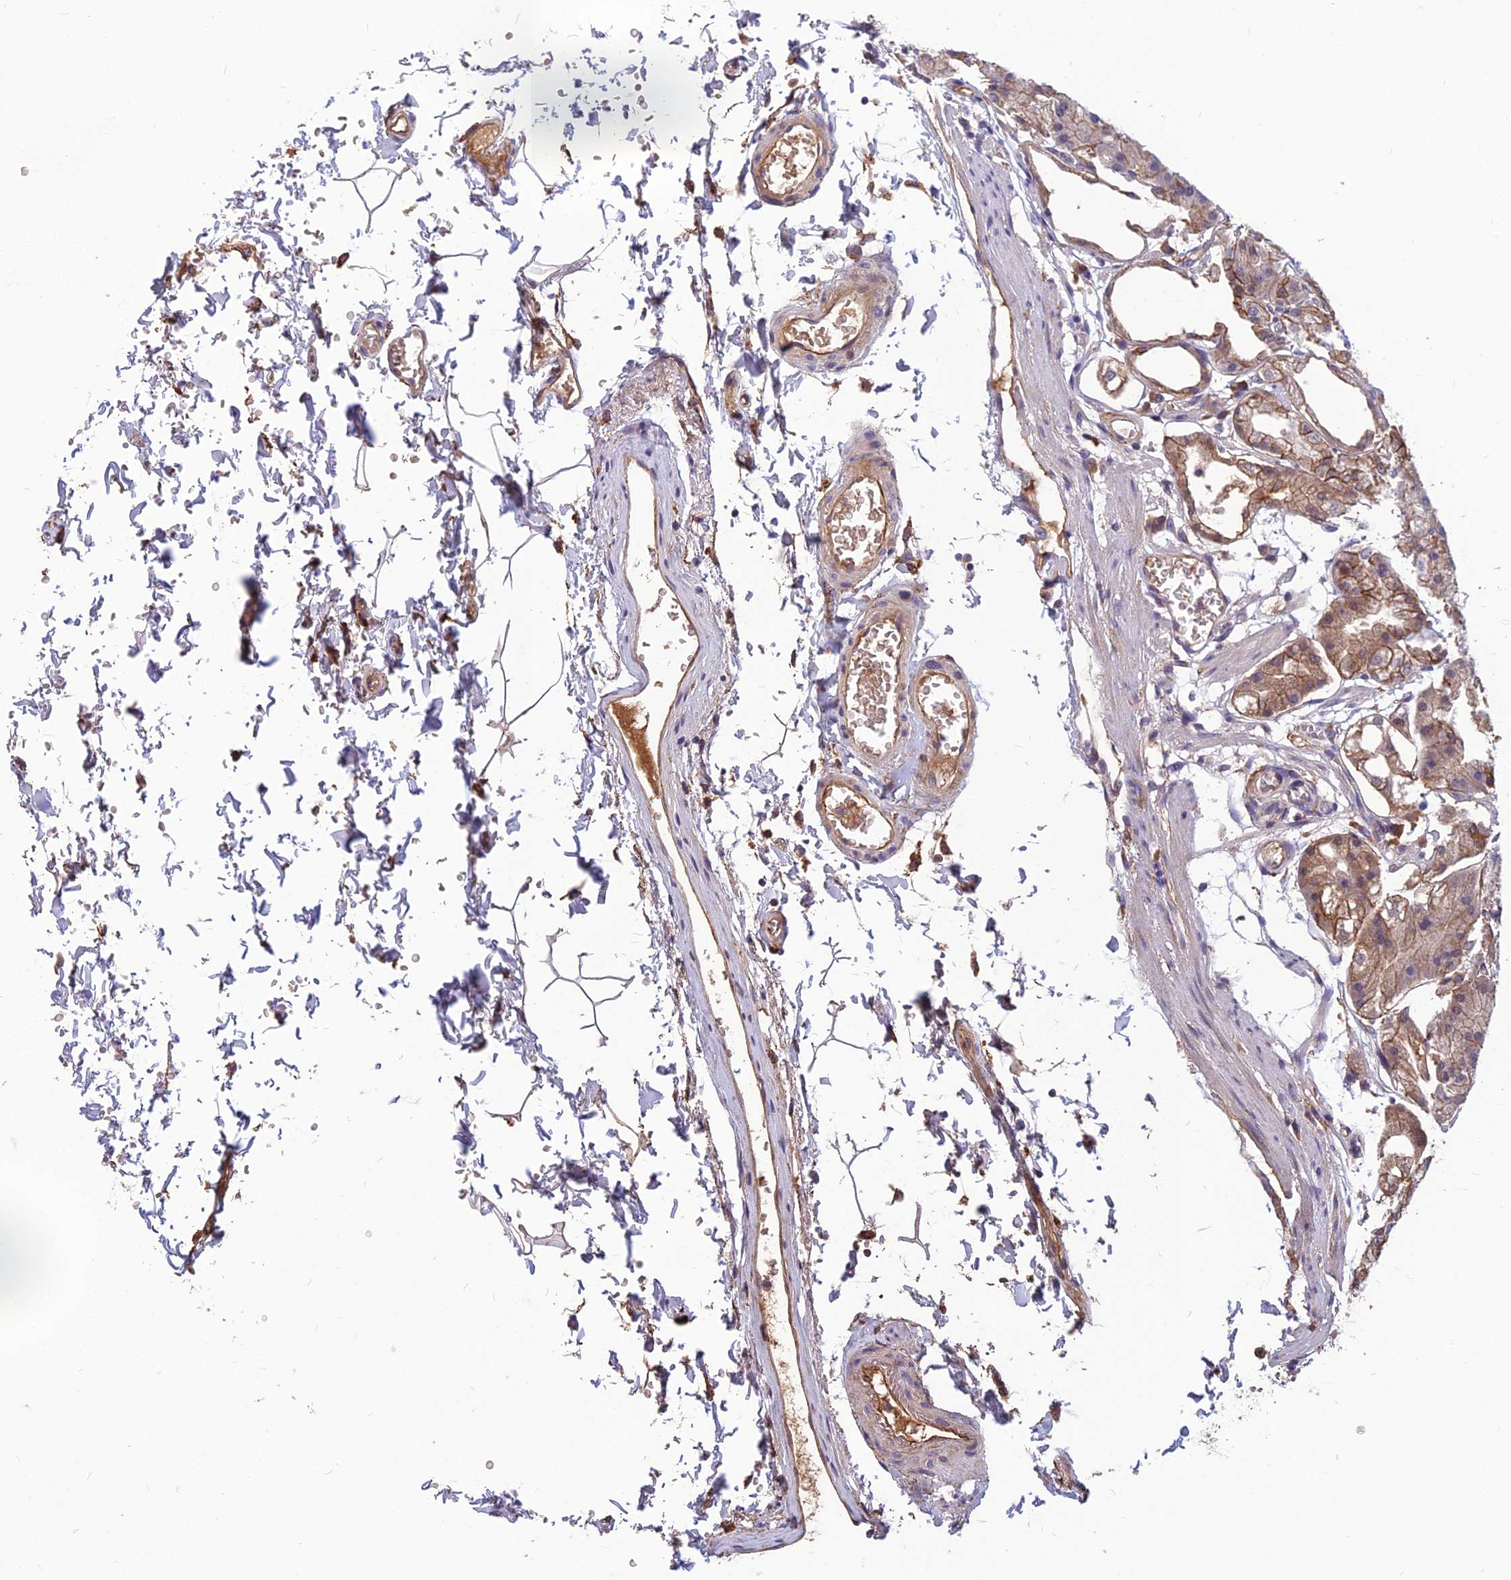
{"staining": {"intensity": "moderate", "quantity": ">75%", "location": "cytoplasmic/membranous"}, "tissue": "stomach", "cell_type": "Glandular cells", "image_type": "normal", "snomed": [{"axis": "morphology", "description": "Normal tissue, NOS"}, {"axis": "topography", "description": "Stomach, lower"}], "caption": "This image displays IHC staining of normal stomach, with medium moderate cytoplasmic/membranous staining in about >75% of glandular cells.", "gene": "TSPAN15", "patient": {"sex": "male", "age": 71}}